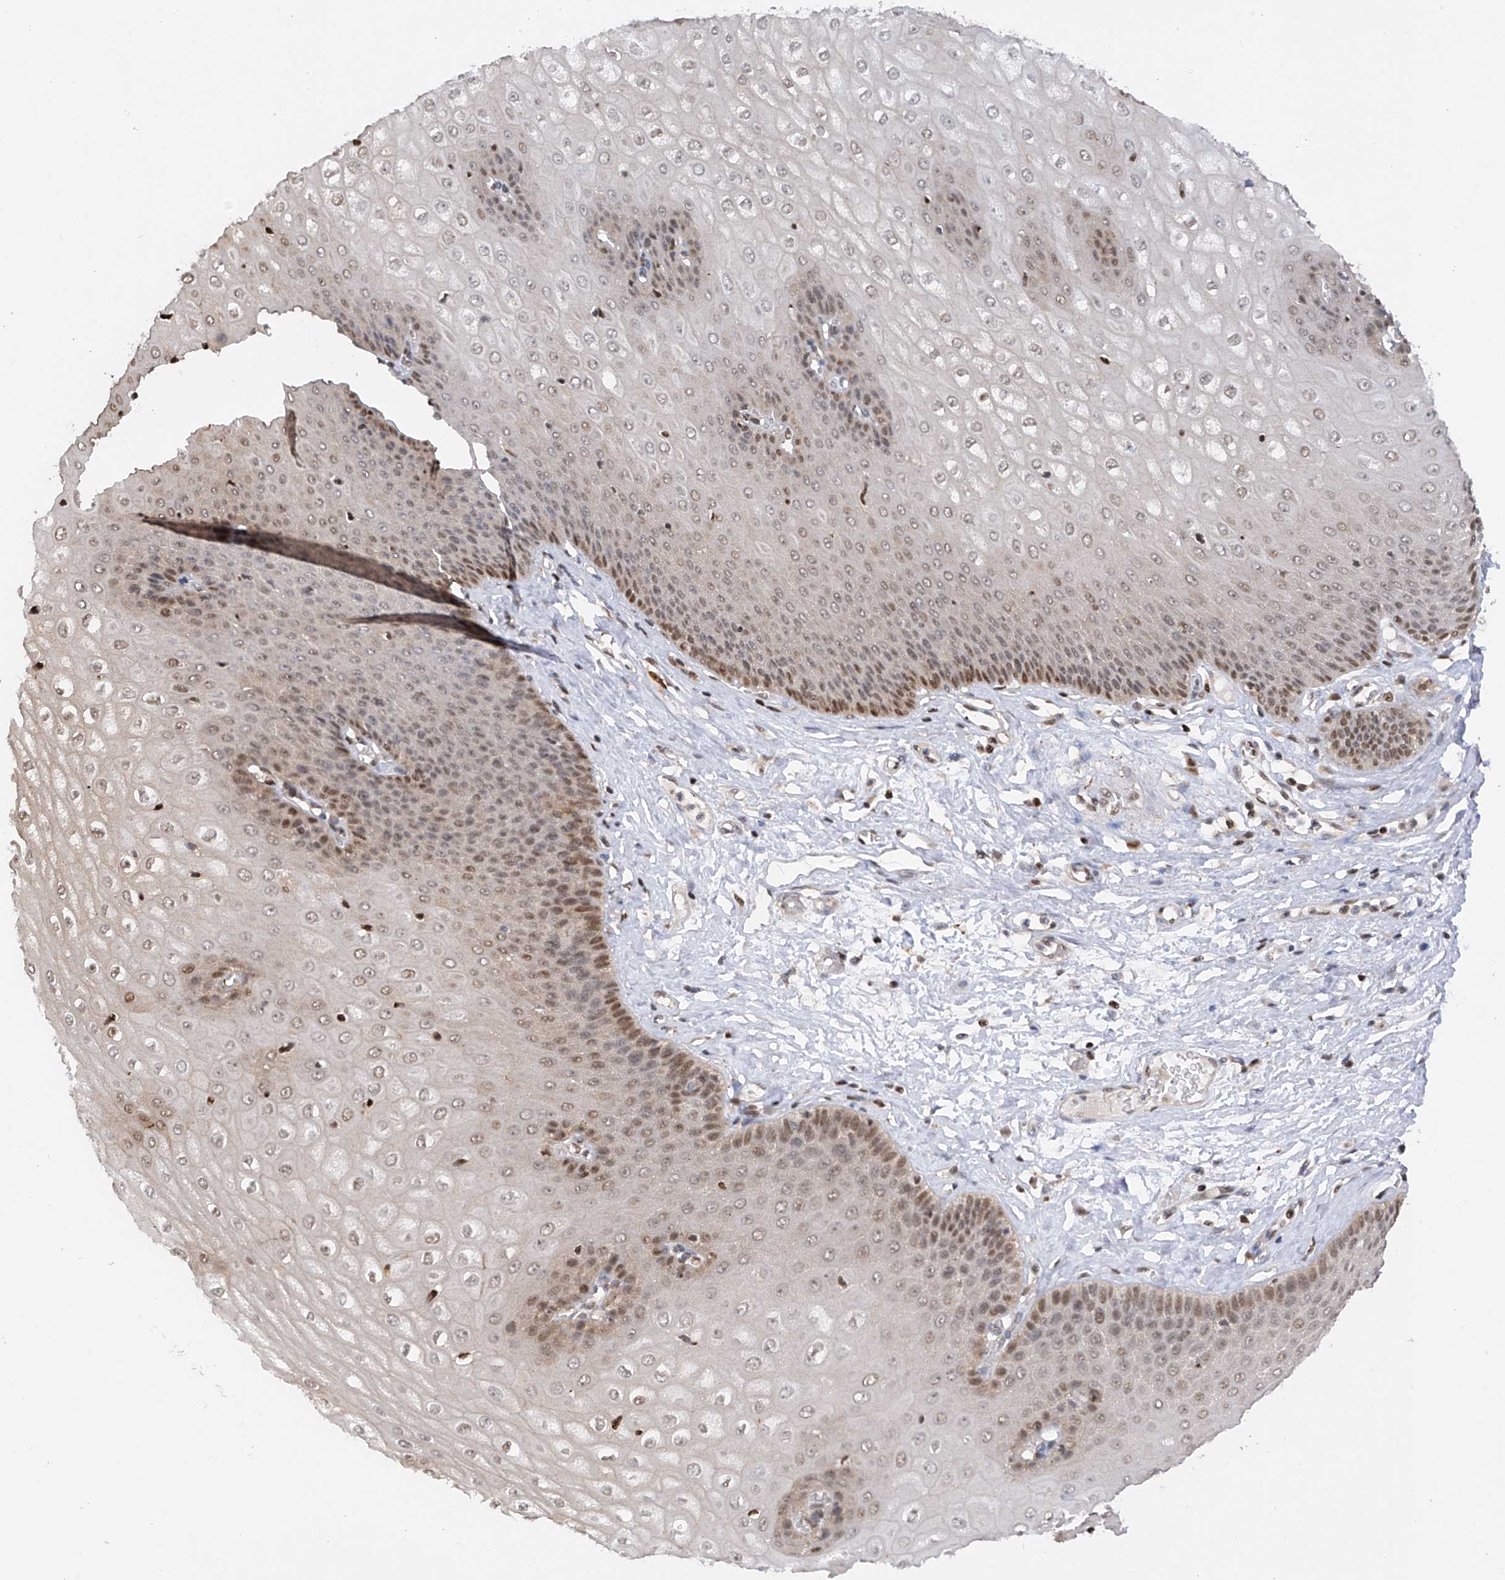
{"staining": {"intensity": "moderate", "quantity": "<25%", "location": "nuclear"}, "tissue": "esophagus", "cell_type": "Squamous epithelial cells", "image_type": "normal", "snomed": [{"axis": "morphology", "description": "Normal tissue, NOS"}, {"axis": "topography", "description": "Esophagus"}], "caption": "A brown stain labels moderate nuclear positivity of a protein in squamous epithelial cells of benign human esophagus.", "gene": "PMM1", "patient": {"sex": "male", "age": 60}}